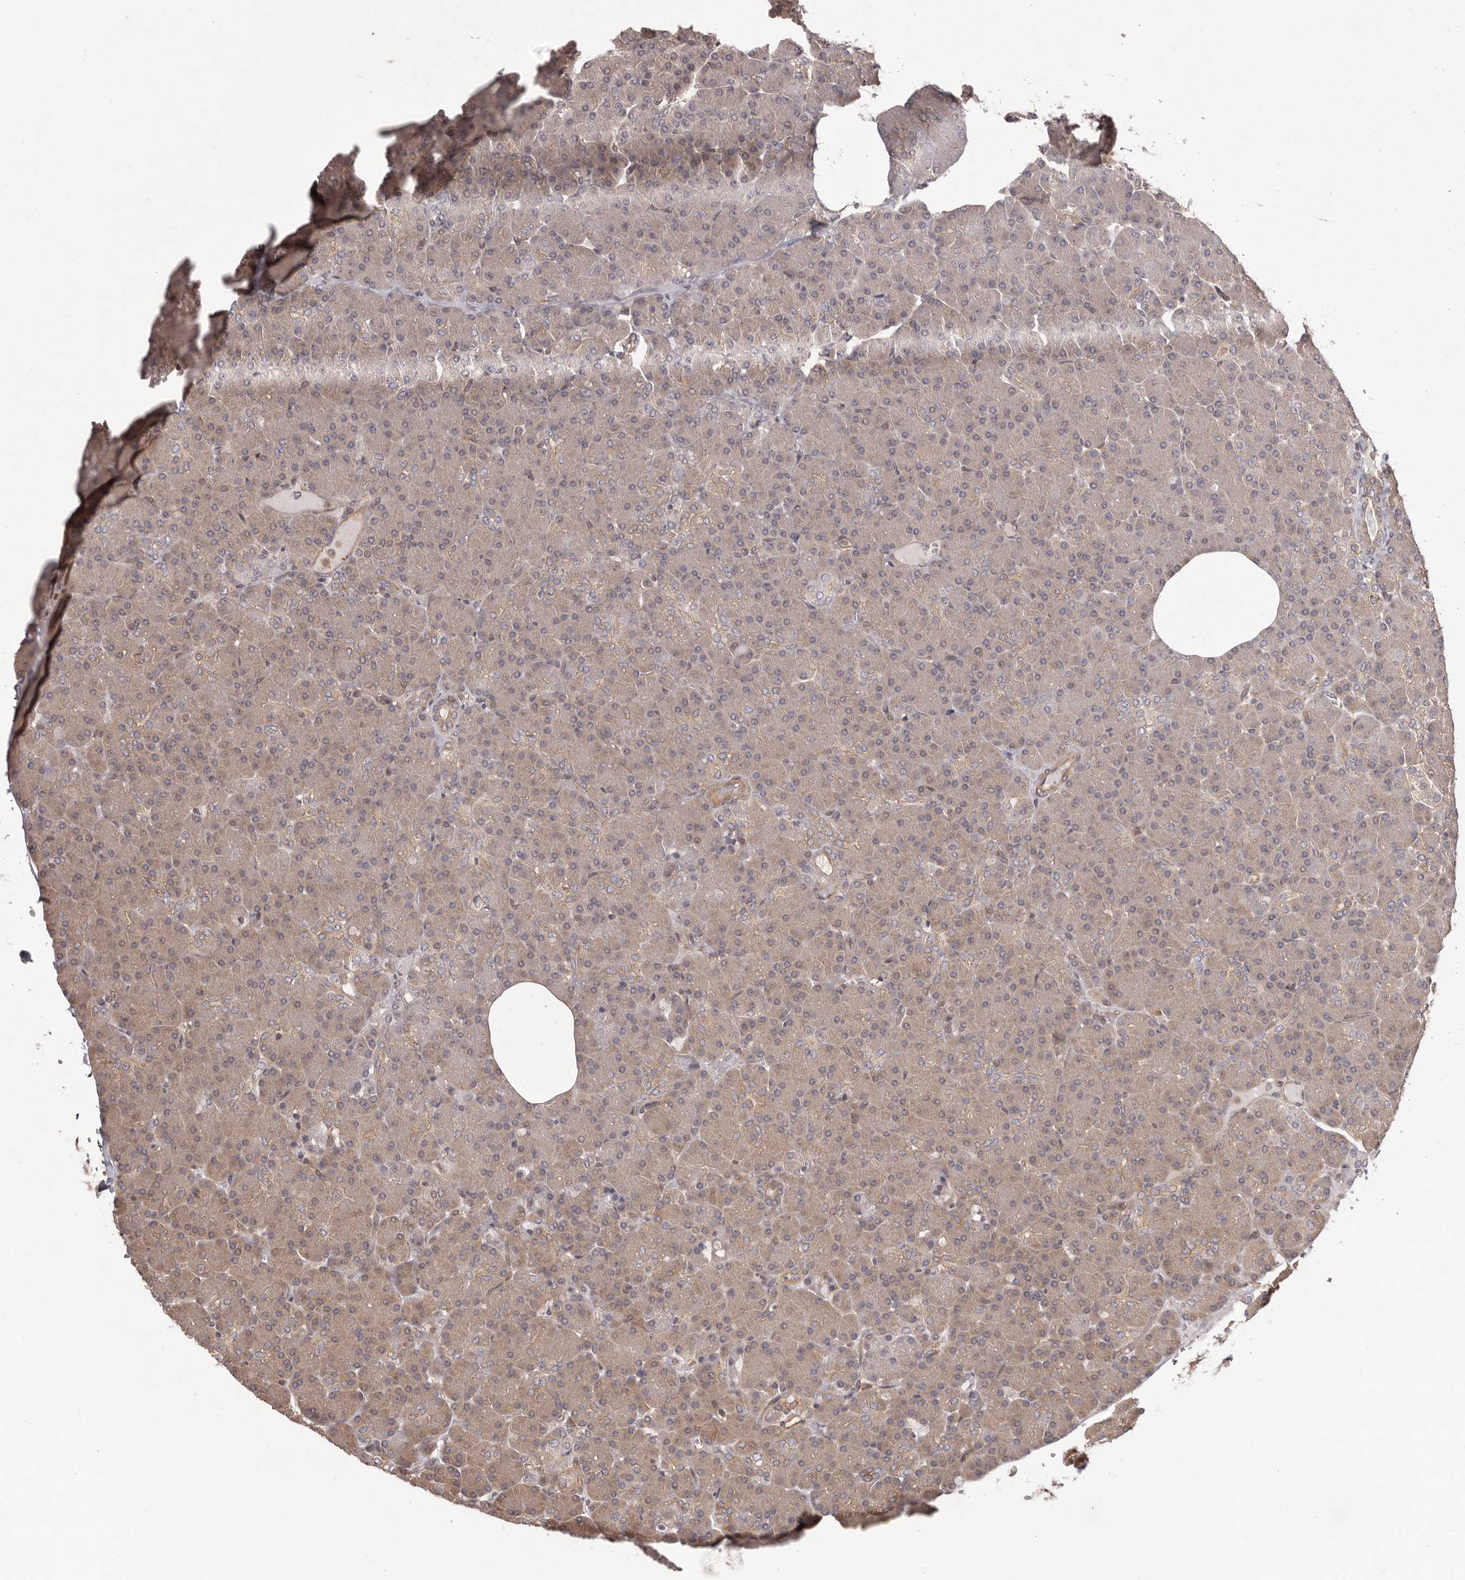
{"staining": {"intensity": "weak", "quantity": "25%-75%", "location": "cytoplasmic/membranous"}, "tissue": "pancreas", "cell_type": "Exocrine glandular cells", "image_type": "normal", "snomed": [{"axis": "morphology", "description": "Normal tissue, NOS"}, {"axis": "topography", "description": "Pancreas"}], "caption": "Exocrine glandular cells exhibit weak cytoplasmic/membranous expression in about 25%-75% of cells in normal pancreas. Ihc stains the protein in brown and the nuclei are stained blue.", "gene": "NFKBIA", "patient": {"sex": "female", "age": 43}}